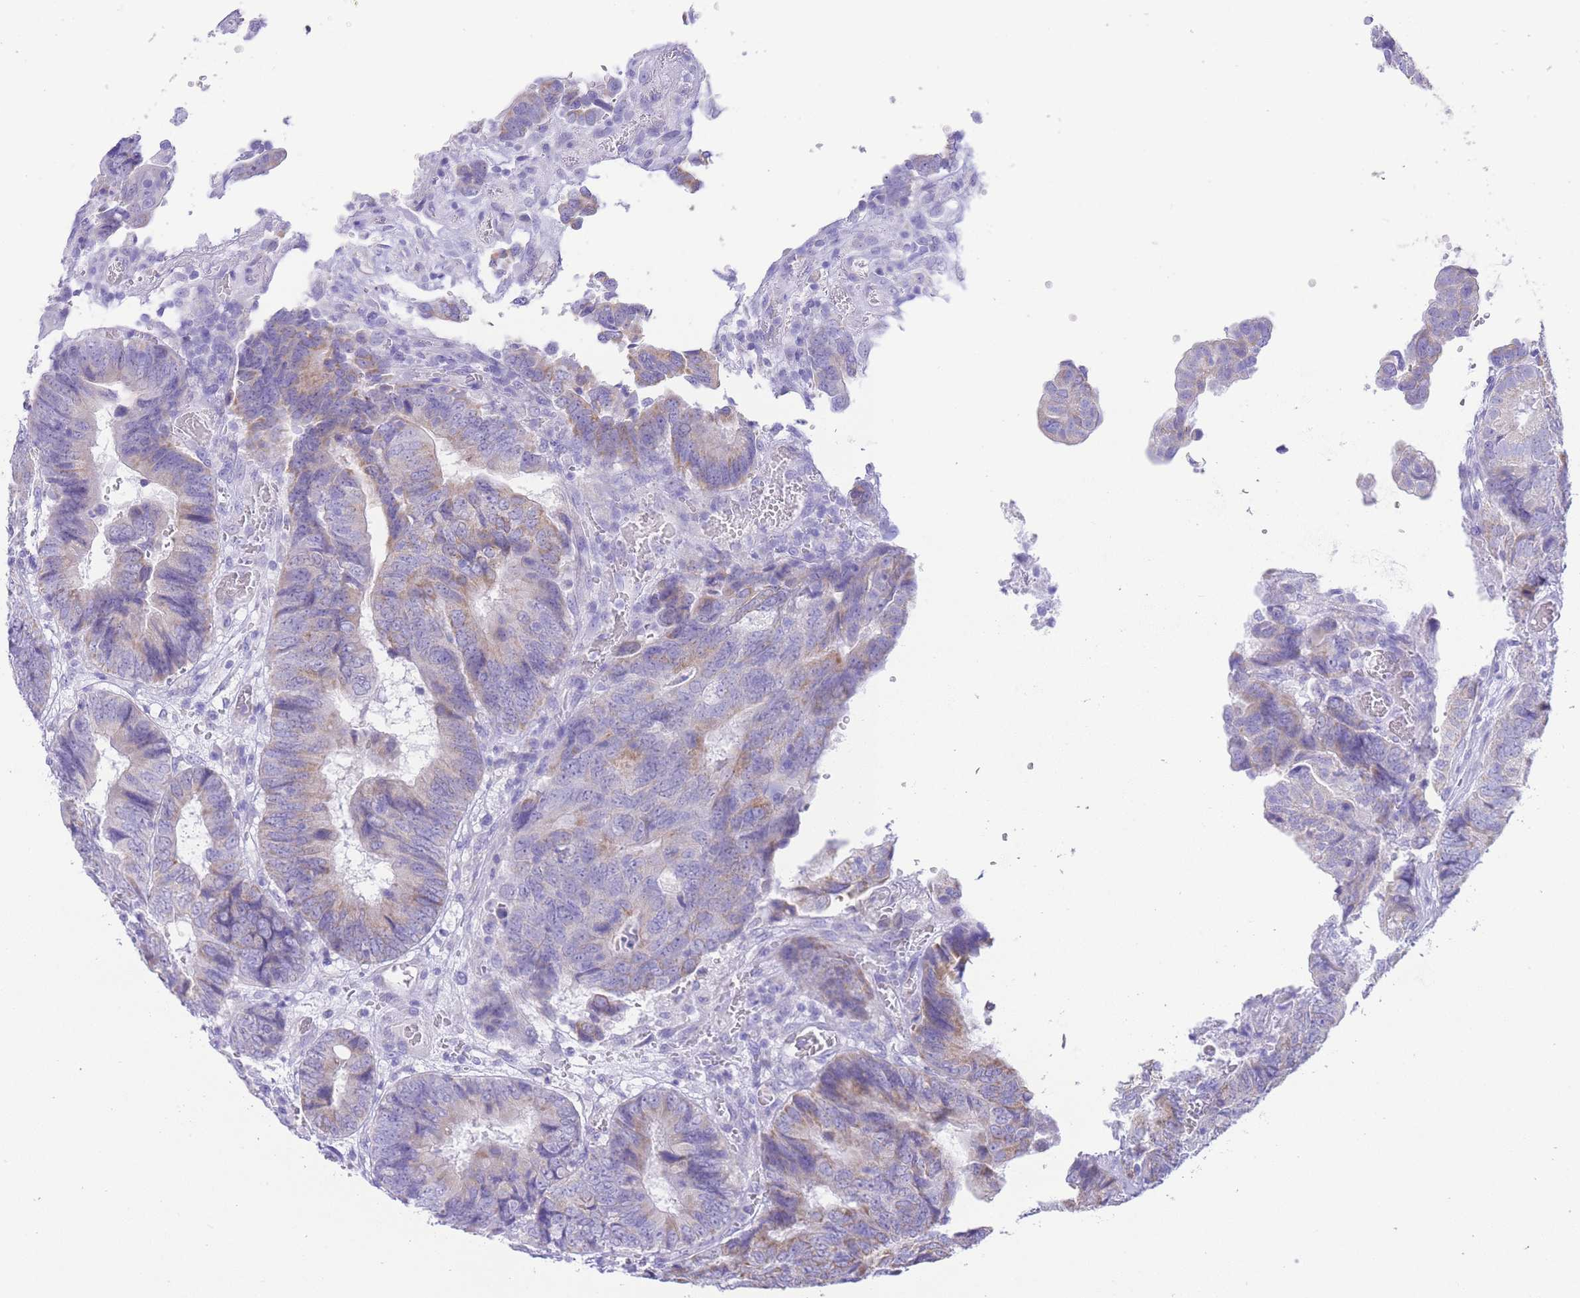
{"staining": {"intensity": "moderate", "quantity": "25%-75%", "location": "cytoplasmic/membranous"}, "tissue": "colorectal cancer", "cell_type": "Tumor cells", "image_type": "cancer", "snomed": [{"axis": "morphology", "description": "Adenocarcinoma, NOS"}, {"axis": "topography", "description": "Colon"}], "caption": "IHC micrograph of human colorectal cancer stained for a protein (brown), which exhibits medium levels of moderate cytoplasmic/membranous positivity in about 25%-75% of tumor cells.", "gene": "ACSM4", "patient": {"sex": "male", "age": 85}}